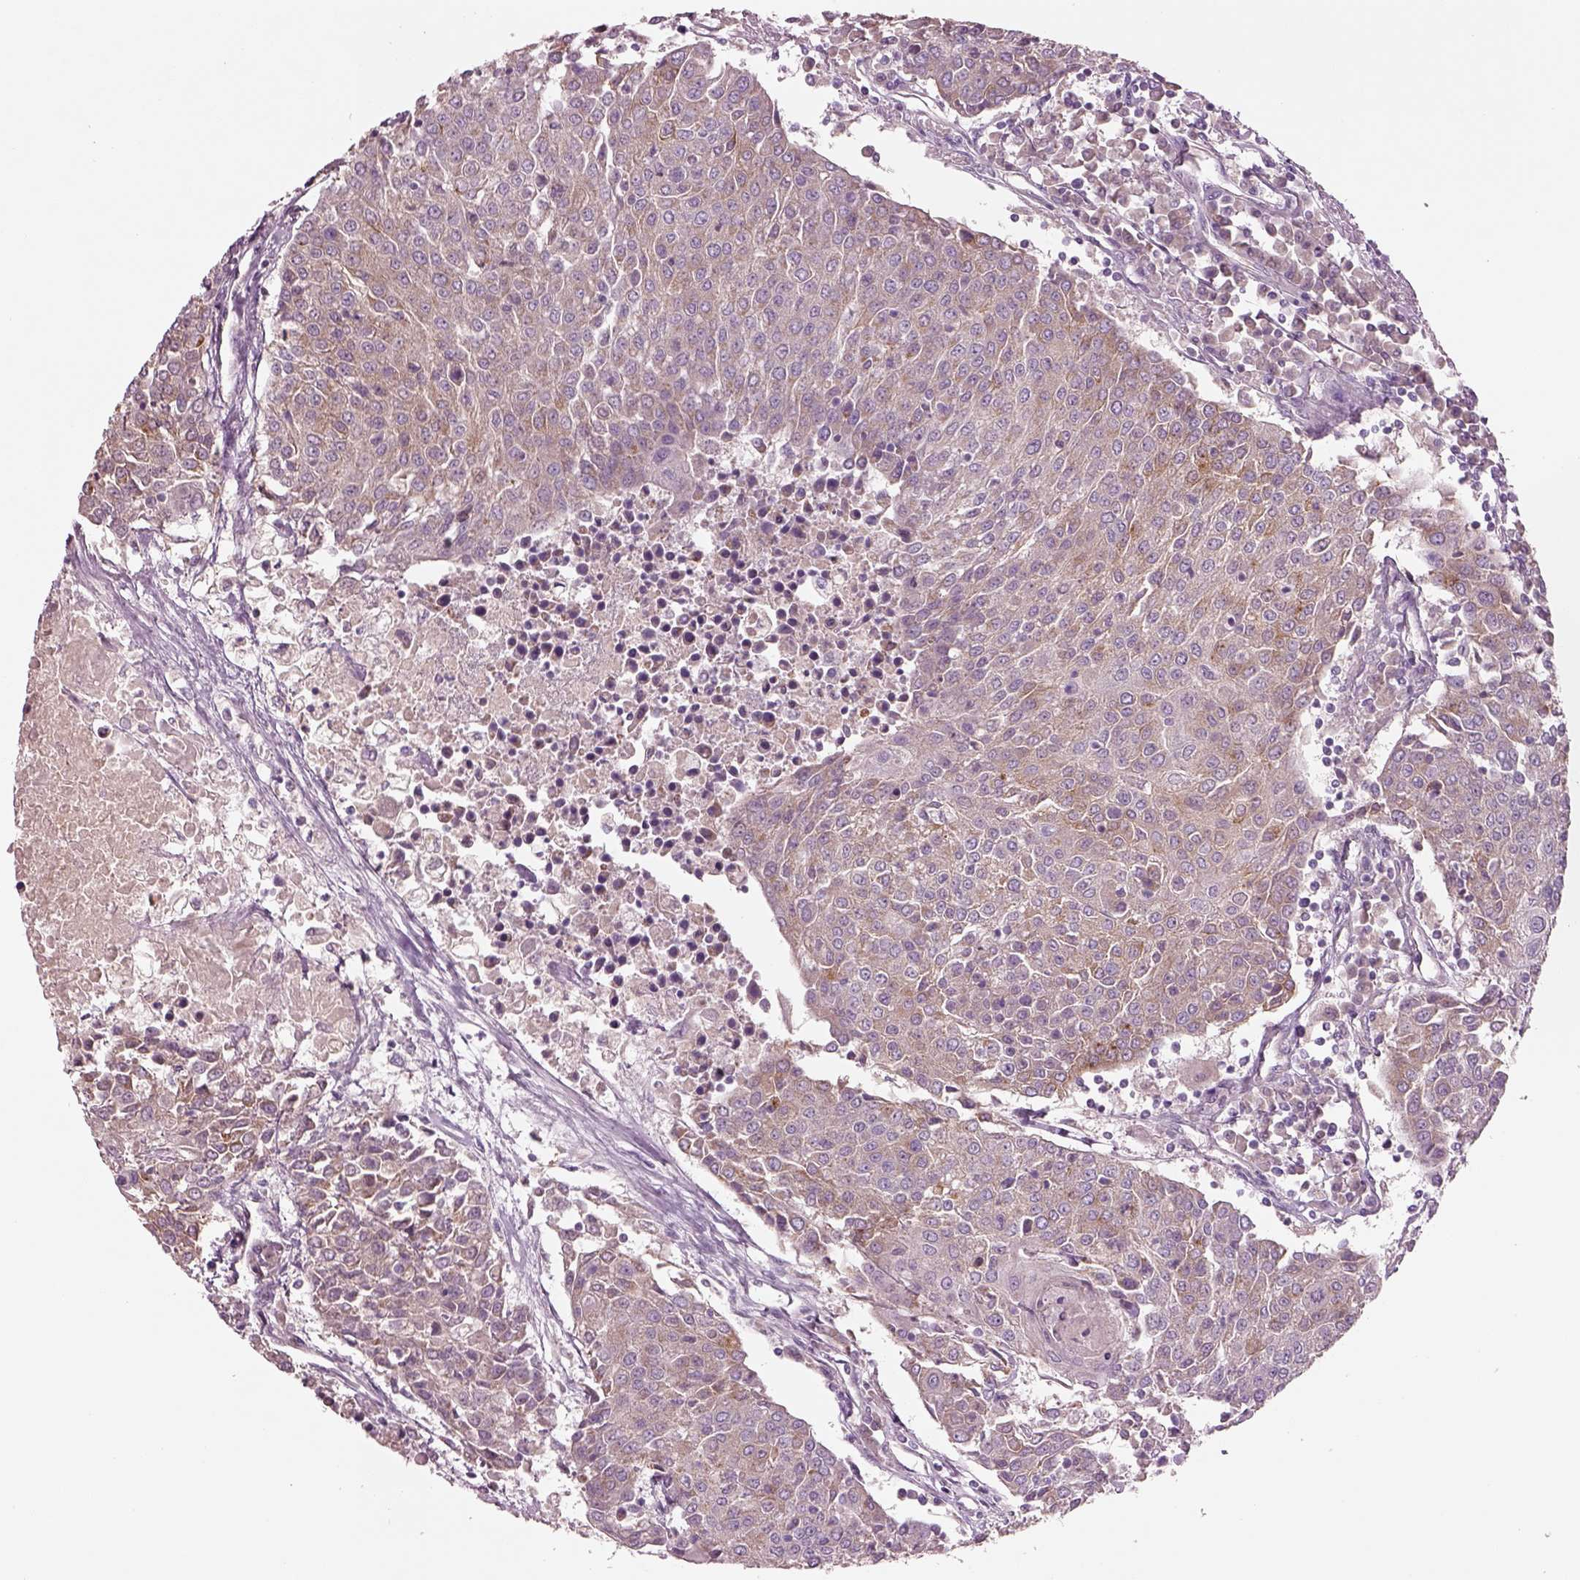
{"staining": {"intensity": "negative", "quantity": "none", "location": "none"}, "tissue": "urothelial cancer", "cell_type": "Tumor cells", "image_type": "cancer", "snomed": [{"axis": "morphology", "description": "Urothelial carcinoma, High grade"}, {"axis": "topography", "description": "Urinary bladder"}], "caption": "The image shows no staining of tumor cells in high-grade urothelial carcinoma.", "gene": "DUOXA2", "patient": {"sex": "female", "age": 85}}